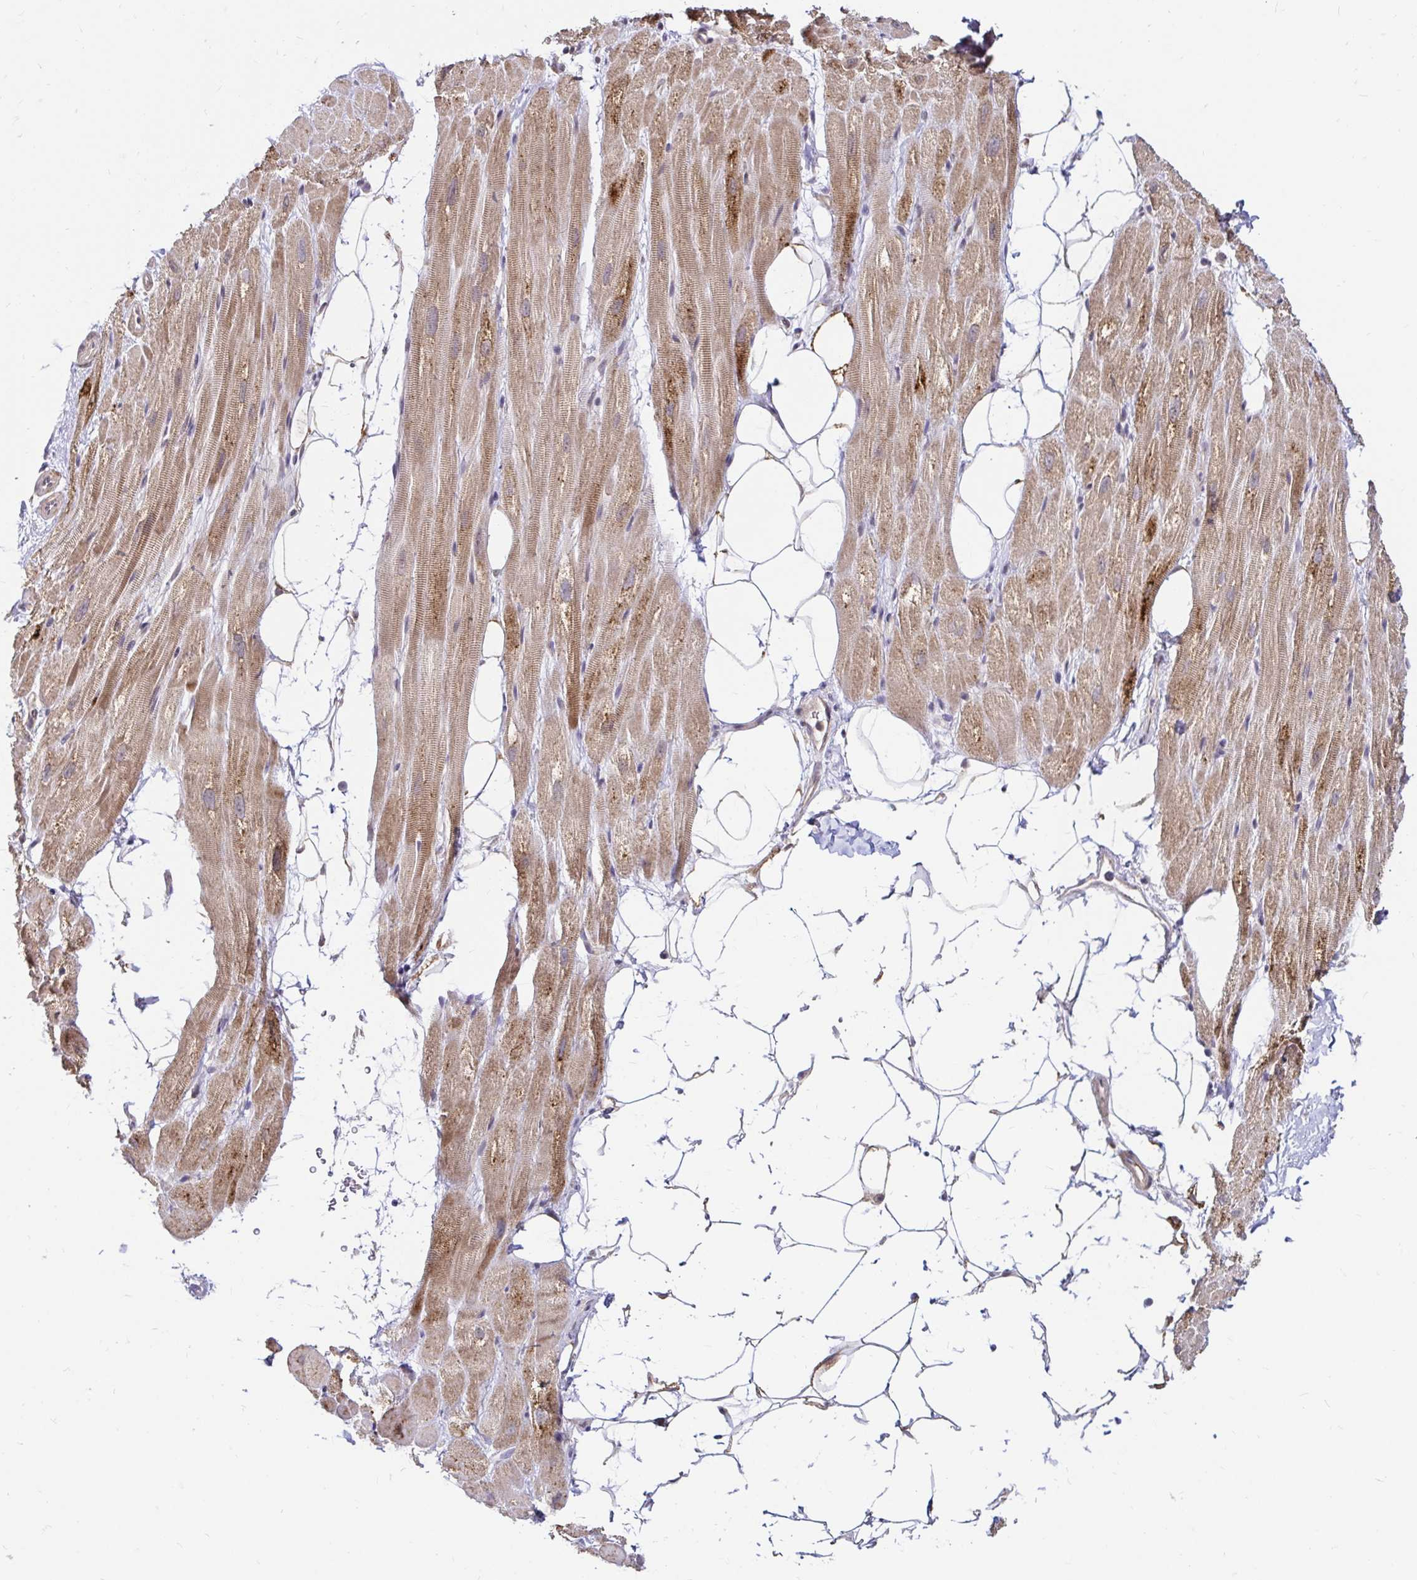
{"staining": {"intensity": "moderate", "quantity": ">75%", "location": "cytoplasmic/membranous"}, "tissue": "heart muscle", "cell_type": "Cardiomyocytes", "image_type": "normal", "snomed": [{"axis": "morphology", "description": "Normal tissue, NOS"}, {"axis": "topography", "description": "Heart"}], "caption": "Brown immunohistochemical staining in benign human heart muscle shows moderate cytoplasmic/membranous positivity in about >75% of cardiomyocytes. (Brightfield microscopy of DAB IHC at high magnification).", "gene": "TIMM50", "patient": {"sex": "male", "age": 62}}